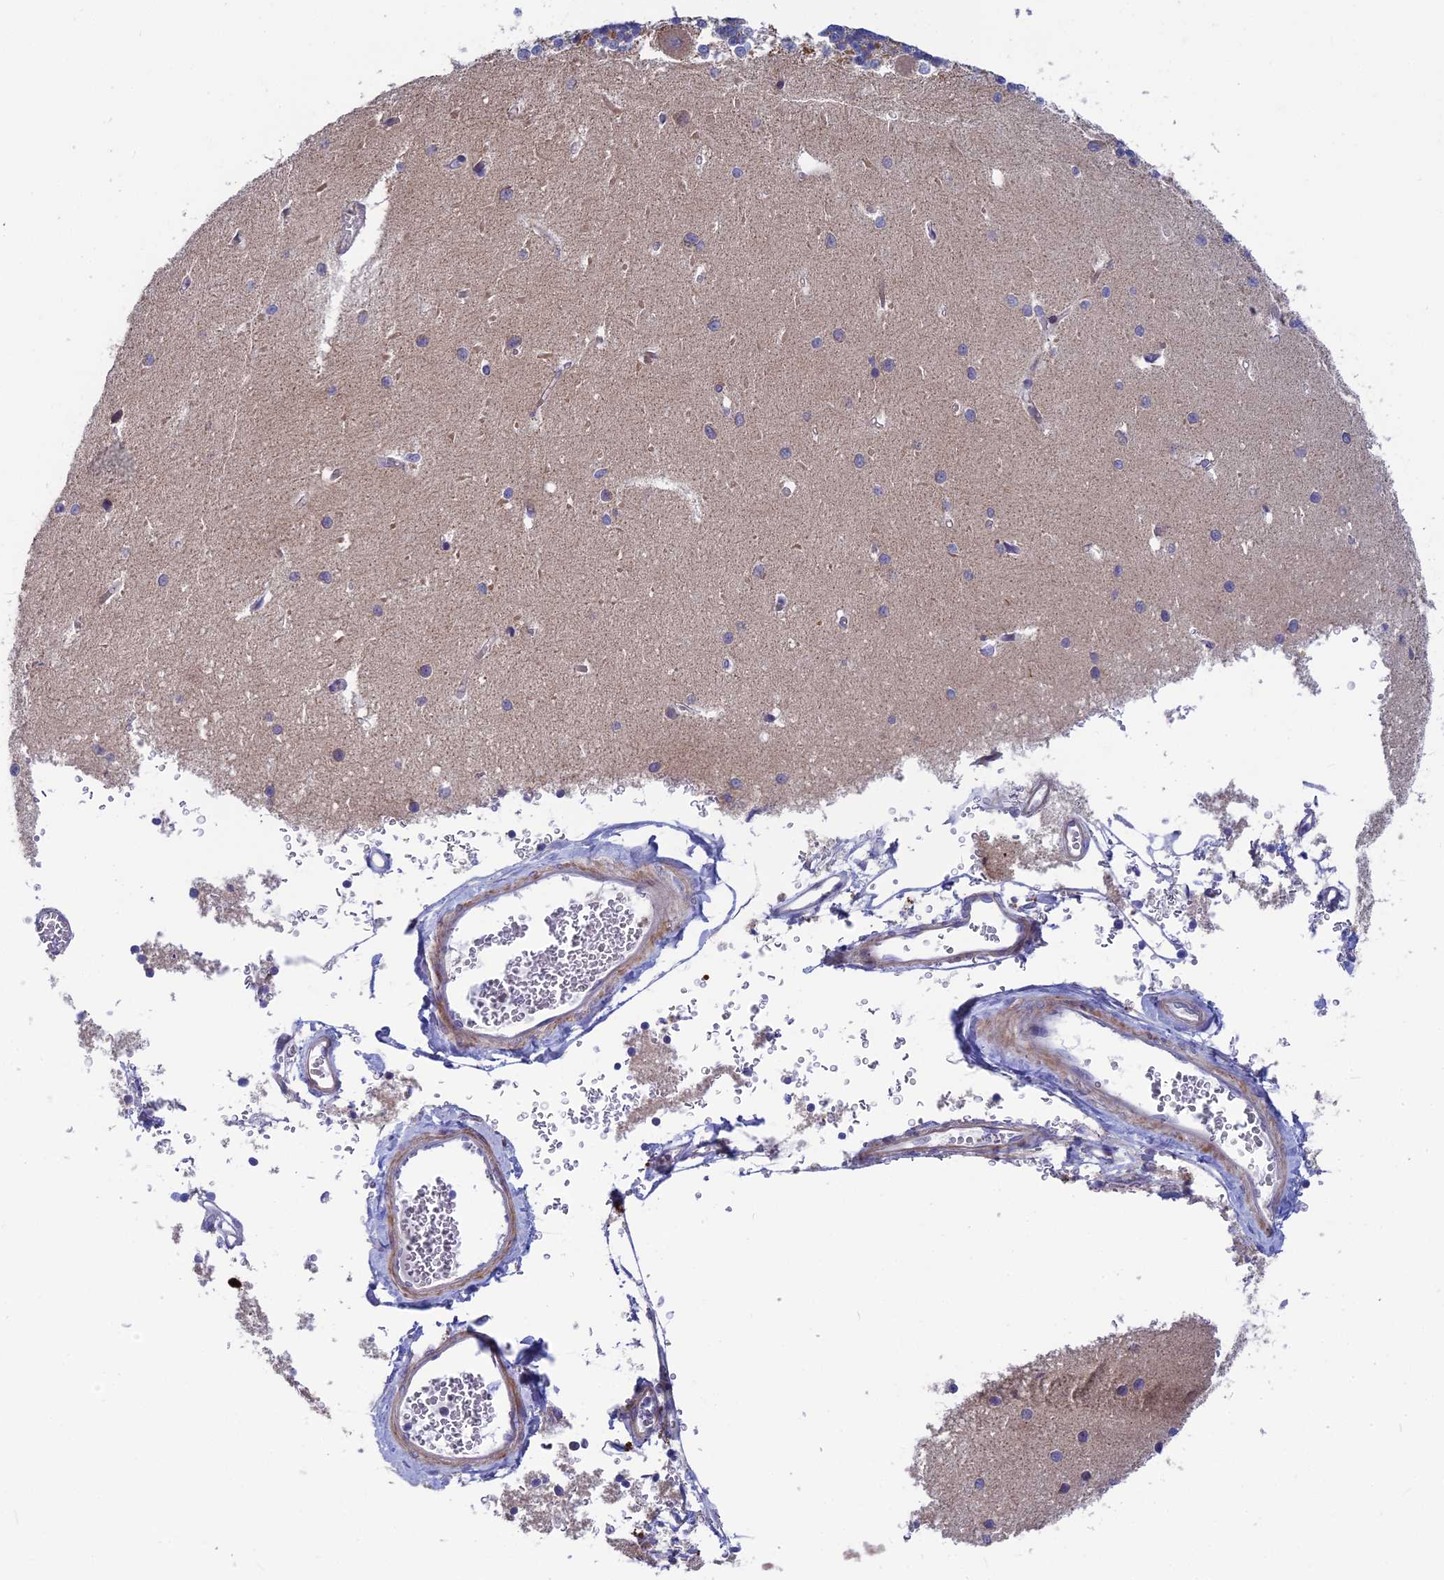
{"staining": {"intensity": "strong", "quantity": "<25%", "location": "cytoplasmic/membranous"}, "tissue": "cerebellum", "cell_type": "Cells in granular layer", "image_type": "normal", "snomed": [{"axis": "morphology", "description": "Normal tissue, NOS"}, {"axis": "topography", "description": "Cerebellum"}], "caption": "Immunohistochemical staining of benign human cerebellum reveals strong cytoplasmic/membranous protein expression in about <25% of cells in granular layer. (IHC, brightfield microscopy, high magnification).", "gene": "BLTP2", "patient": {"sex": "male", "age": 37}}